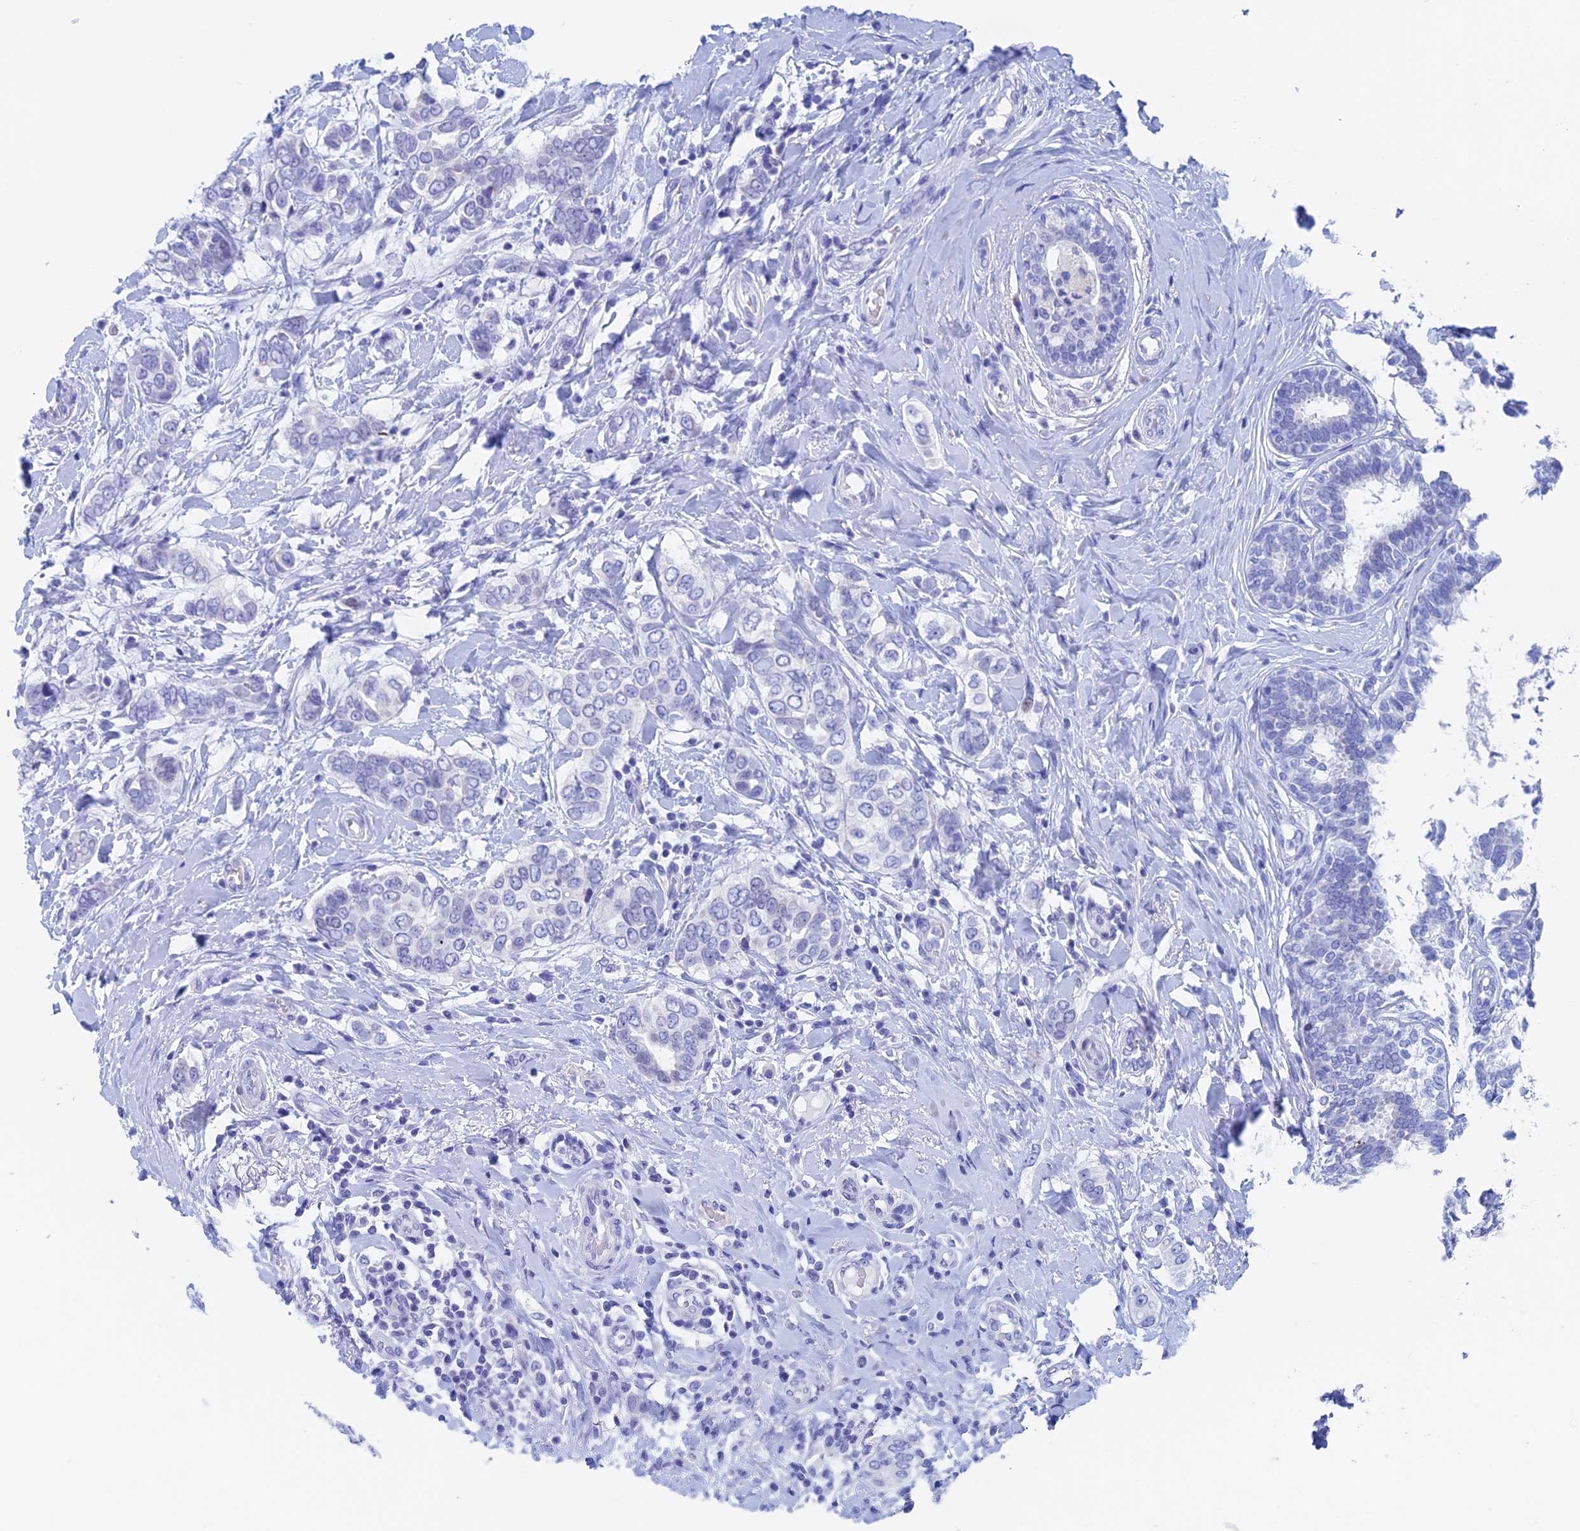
{"staining": {"intensity": "negative", "quantity": "none", "location": "none"}, "tissue": "breast cancer", "cell_type": "Tumor cells", "image_type": "cancer", "snomed": [{"axis": "morphology", "description": "Lobular carcinoma"}, {"axis": "topography", "description": "Breast"}], "caption": "An image of breast cancer (lobular carcinoma) stained for a protein reveals no brown staining in tumor cells. Brightfield microscopy of IHC stained with DAB (brown) and hematoxylin (blue), captured at high magnification.", "gene": "PSMC3IP", "patient": {"sex": "female", "age": 51}}